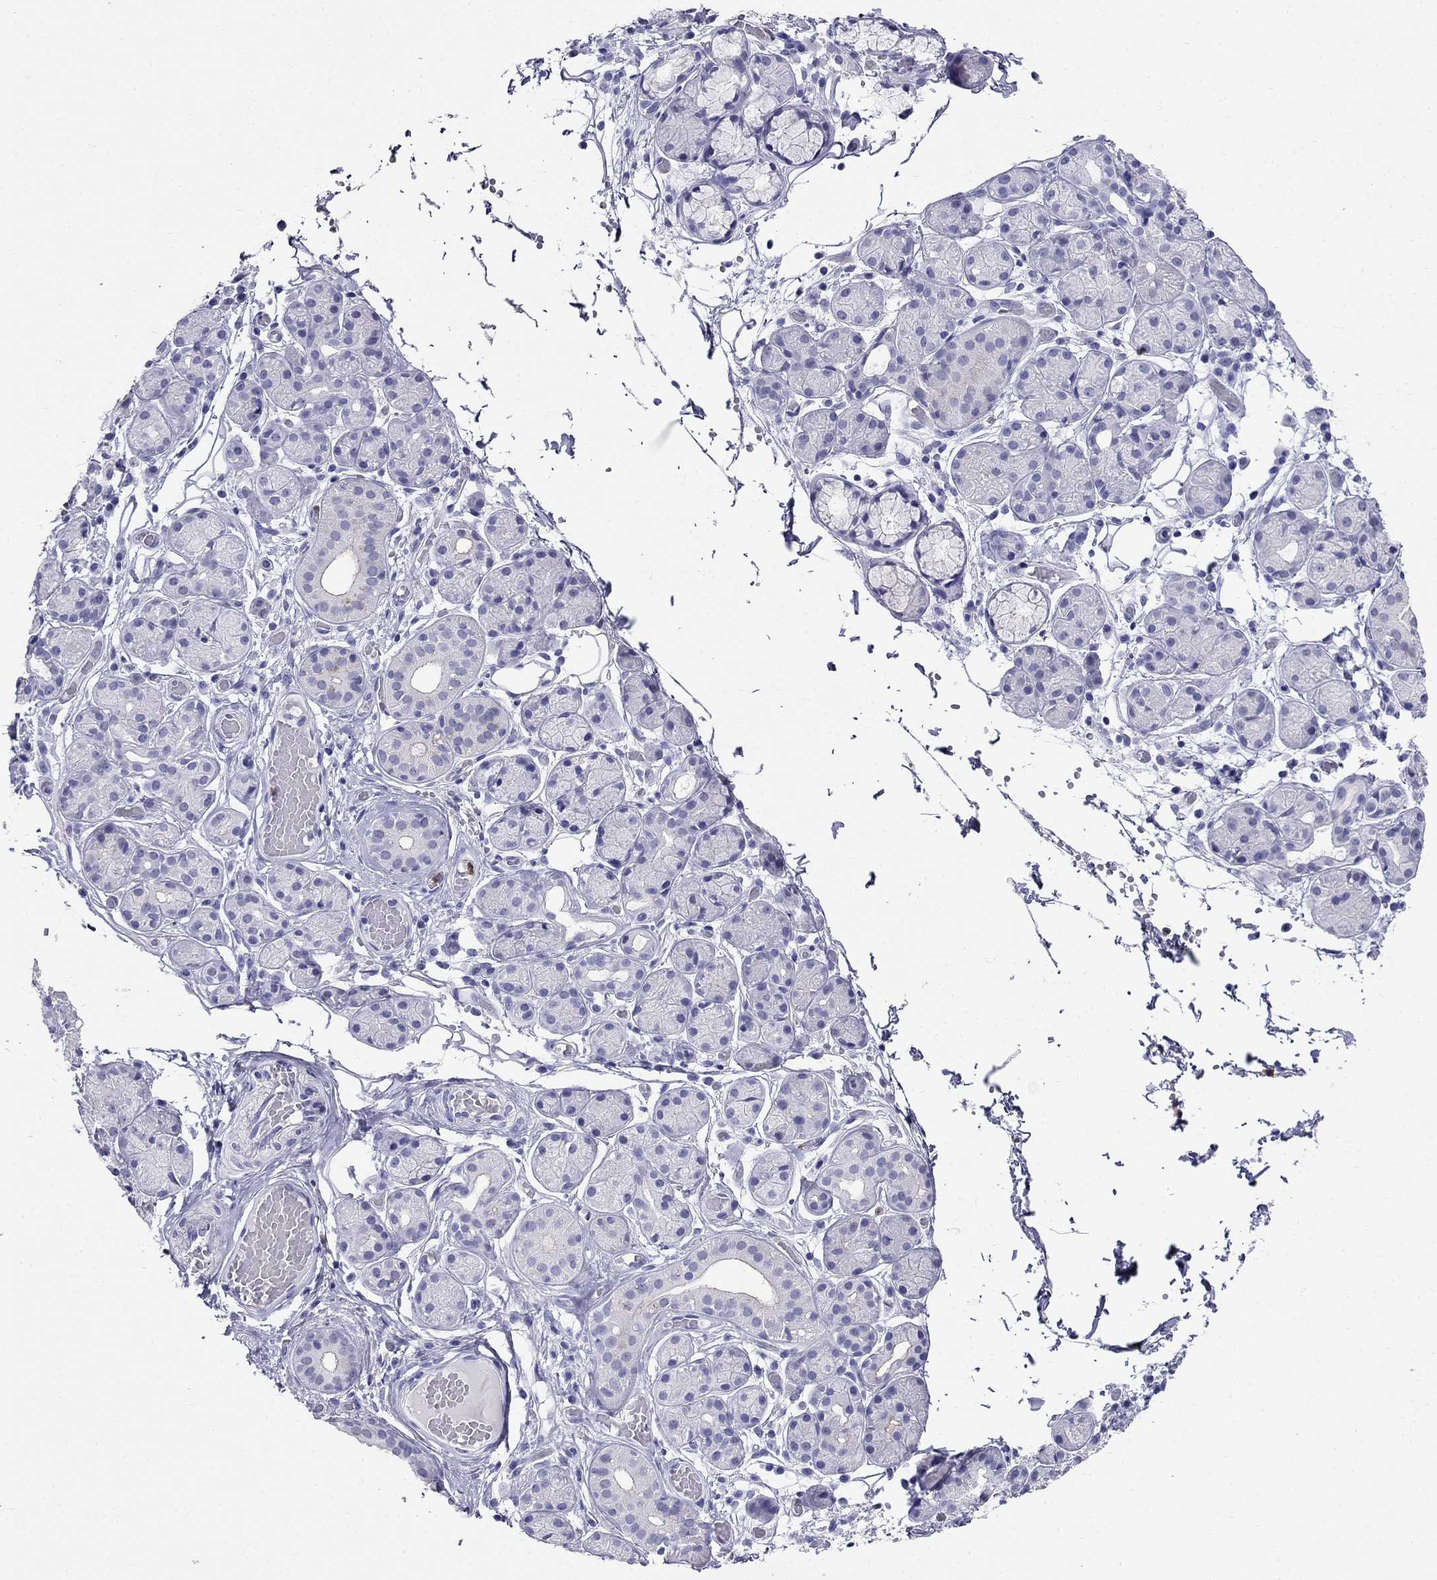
{"staining": {"intensity": "negative", "quantity": "none", "location": "none"}, "tissue": "salivary gland", "cell_type": "Glandular cells", "image_type": "normal", "snomed": [{"axis": "morphology", "description": "Normal tissue, NOS"}, {"axis": "topography", "description": "Salivary gland"}, {"axis": "topography", "description": "Peripheral nerve tissue"}], "caption": "IHC of benign salivary gland exhibits no staining in glandular cells. (Brightfield microscopy of DAB immunohistochemistry at high magnification).", "gene": "PPP1R36", "patient": {"sex": "male", "age": 71}}